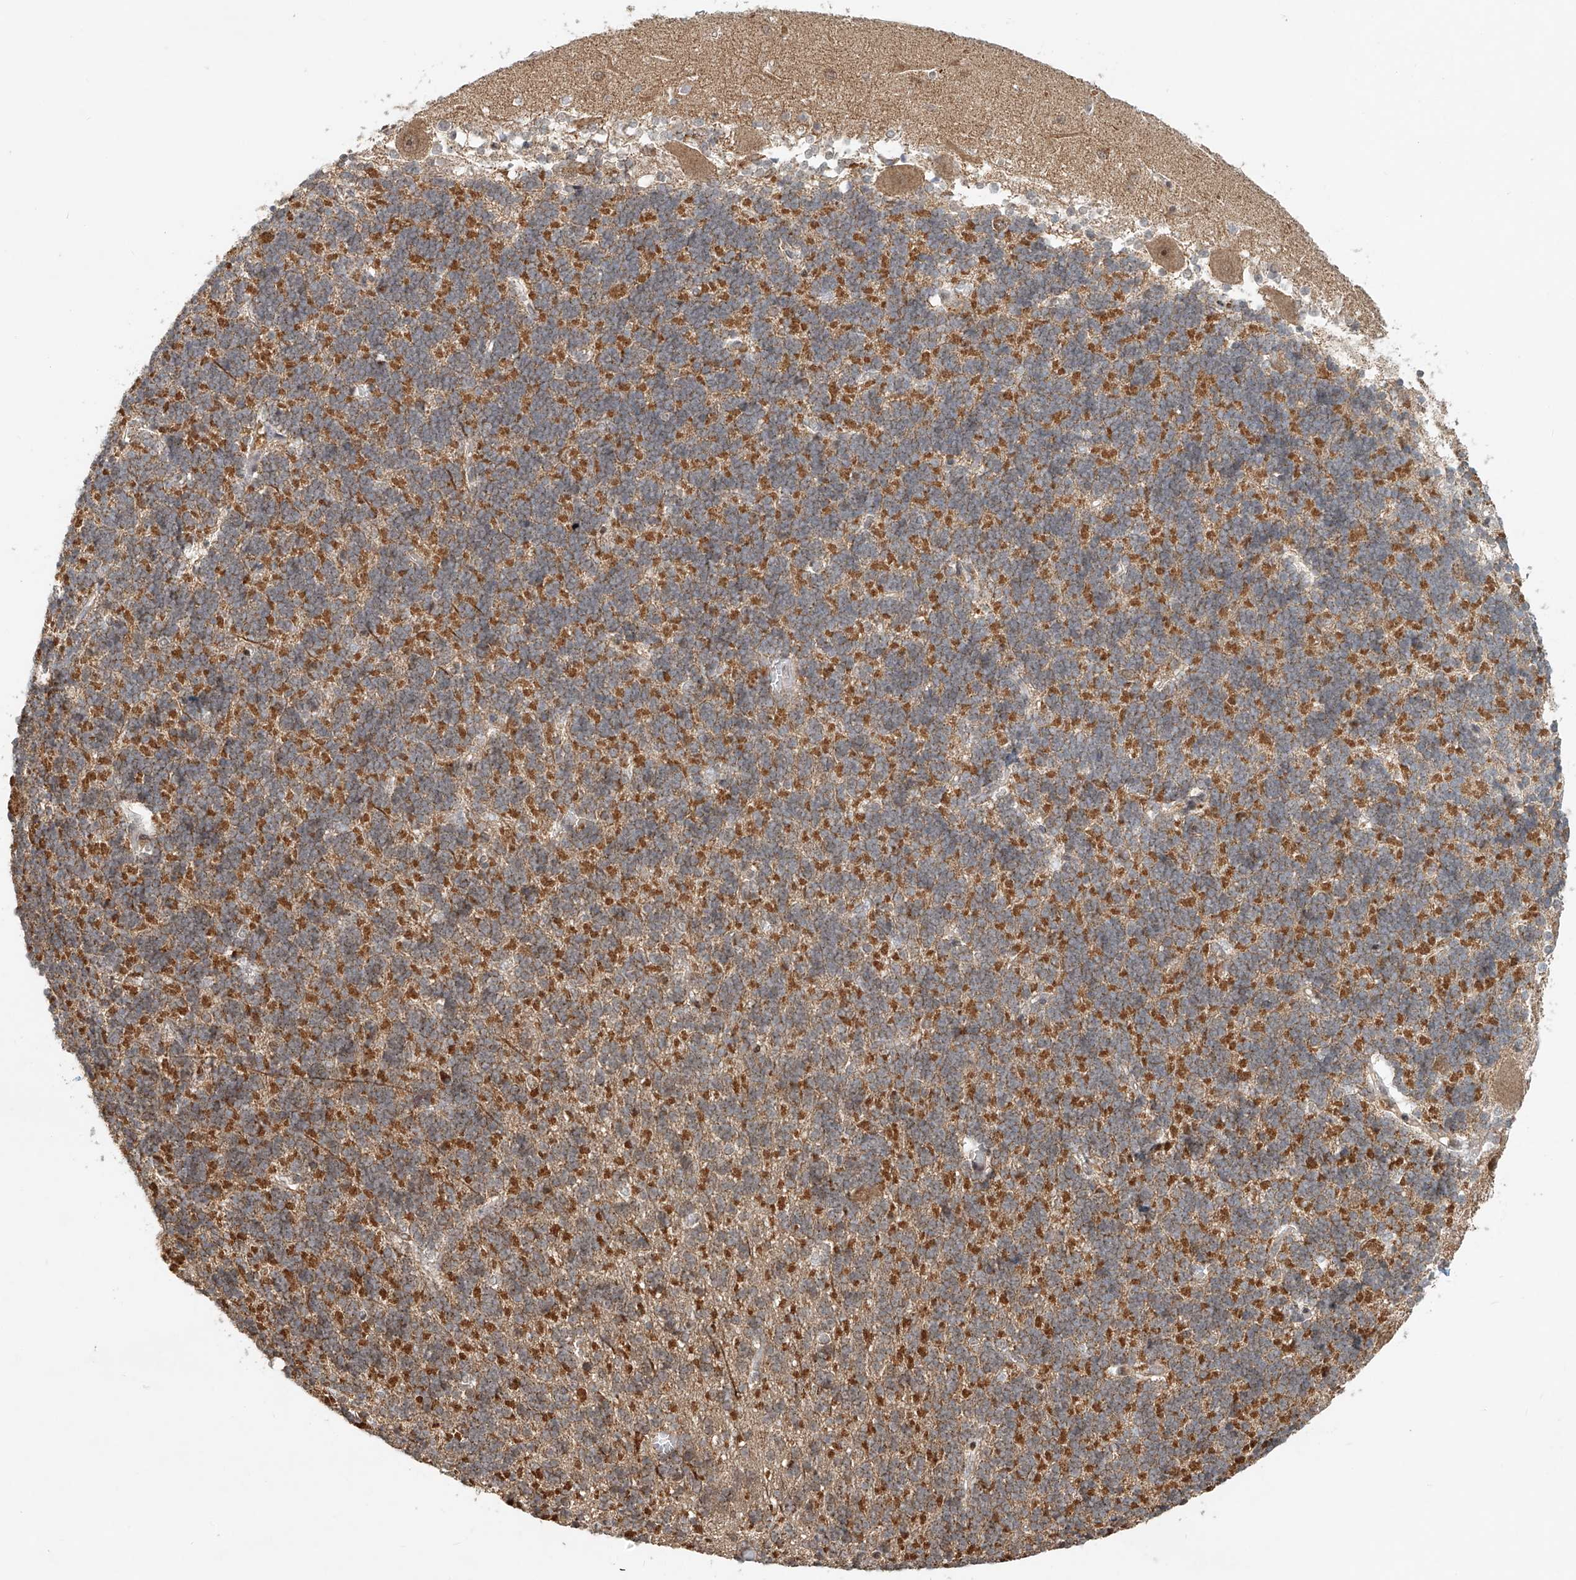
{"staining": {"intensity": "moderate", "quantity": "25%-75%", "location": "cytoplasmic/membranous"}, "tissue": "cerebellum", "cell_type": "Cells in granular layer", "image_type": "normal", "snomed": [{"axis": "morphology", "description": "Normal tissue, NOS"}, {"axis": "topography", "description": "Cerebellum"}], "caption": "The histopathology image displays a brown stain indicating the presence of a protein in the cytoplasmic/membranous of cells in granular layer in cerebellum. Immunohistochemistry stains the protein in brown and the nuclei are stained blue.", "gene": "SYTL3", "patient": {"sex": "male", "age": 37}}